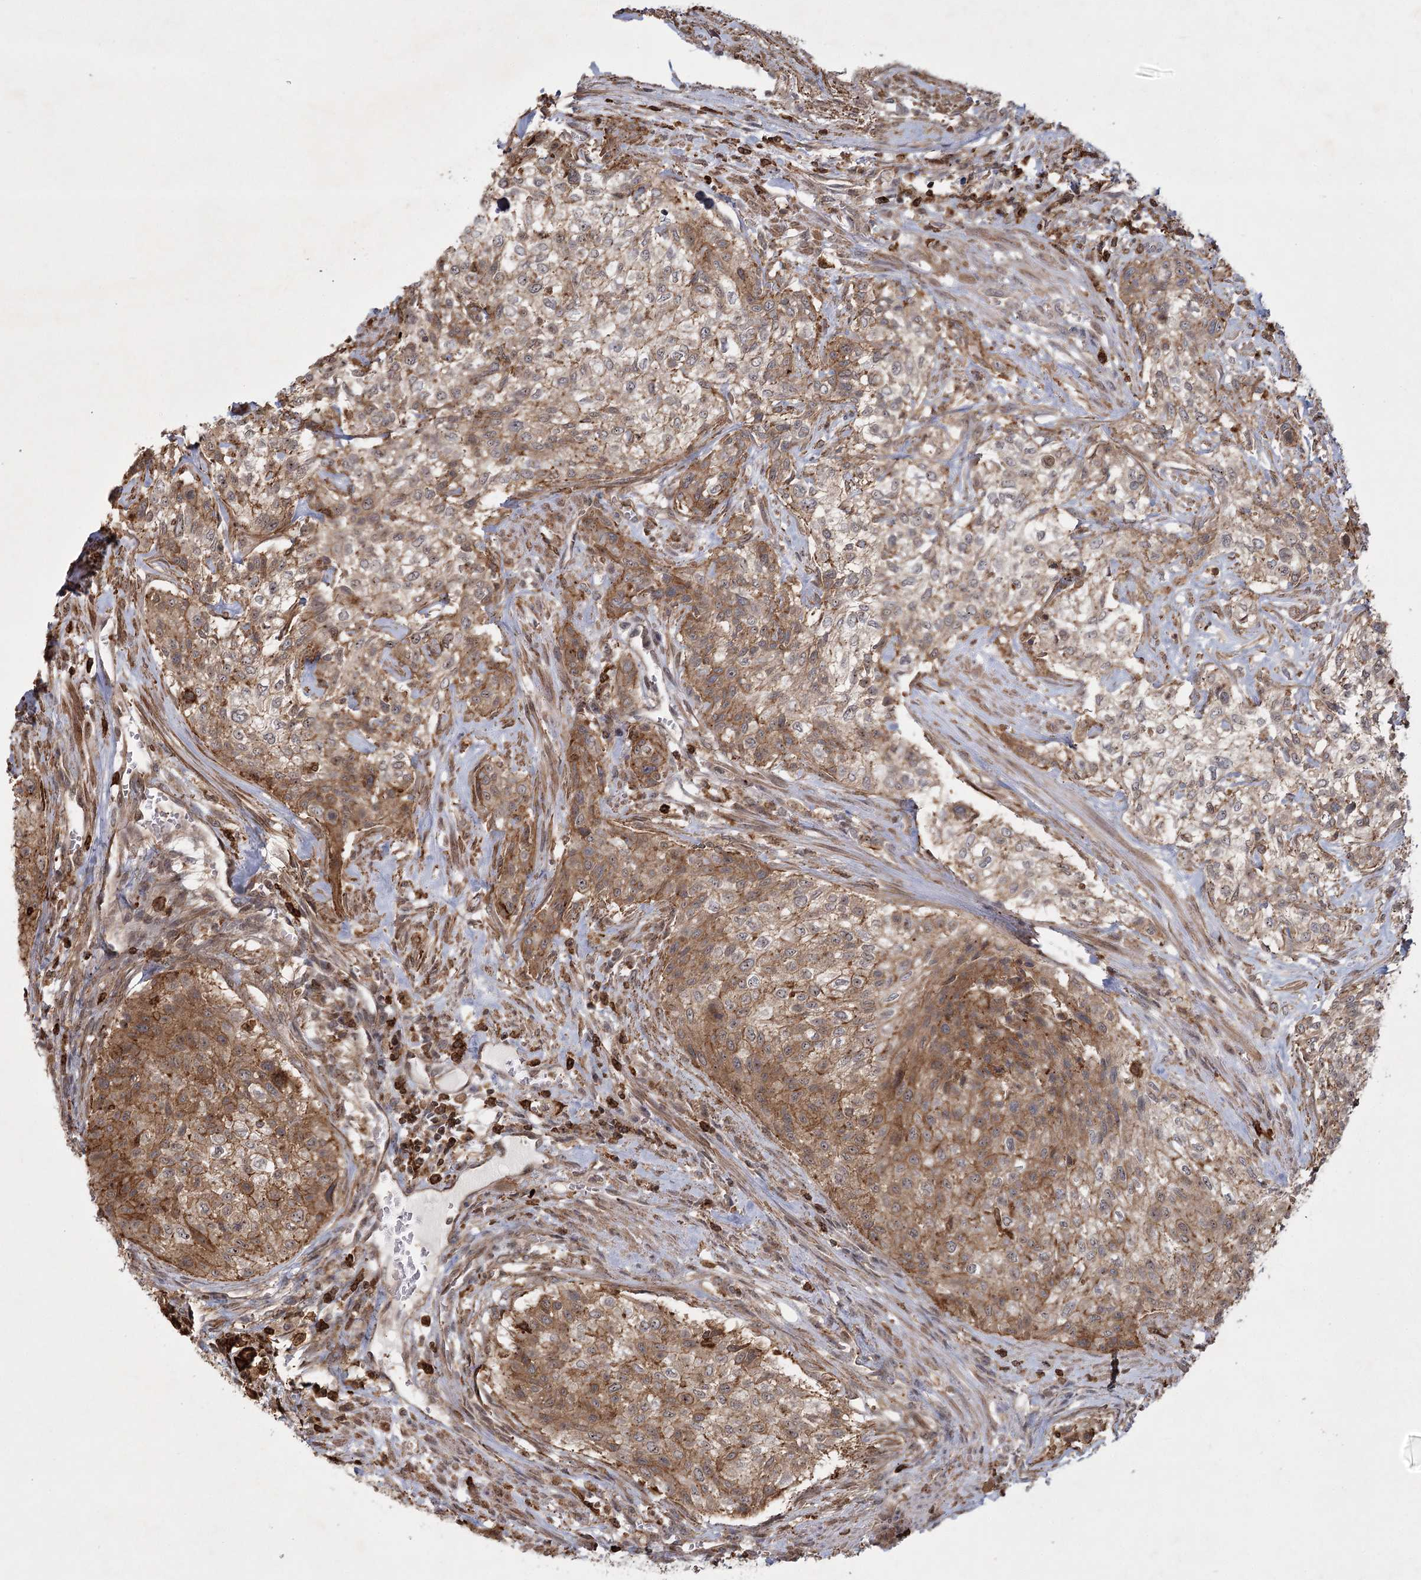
{"staining": {"intensity": "moderate", "quantity": ">75%", "location": "cytoplasmic/membranous"}, "tissue": "urothelial cancer", "cell_type": "Tumor cells", "image_type": "cancer", "snomed": [{"axis": "morphology", "description": "Normal tissue, NOS"}, {"axis": "morphology", "description": "Urothelial carcinoma, NOS"}, {"axis": "topography", "description": "Urinary bladder"}, {"axis": "topography", "description": "Peripheral nerve tissue"}], "caption": "Approximately >75% of tumor cells in human urothelial cancer exhibit moderate cytoplasmic/membranous protein expression as visualized by brown immunohistochemical staining.", "gene": "MEPE", "patient": {"sex": "male", "age": 35}}